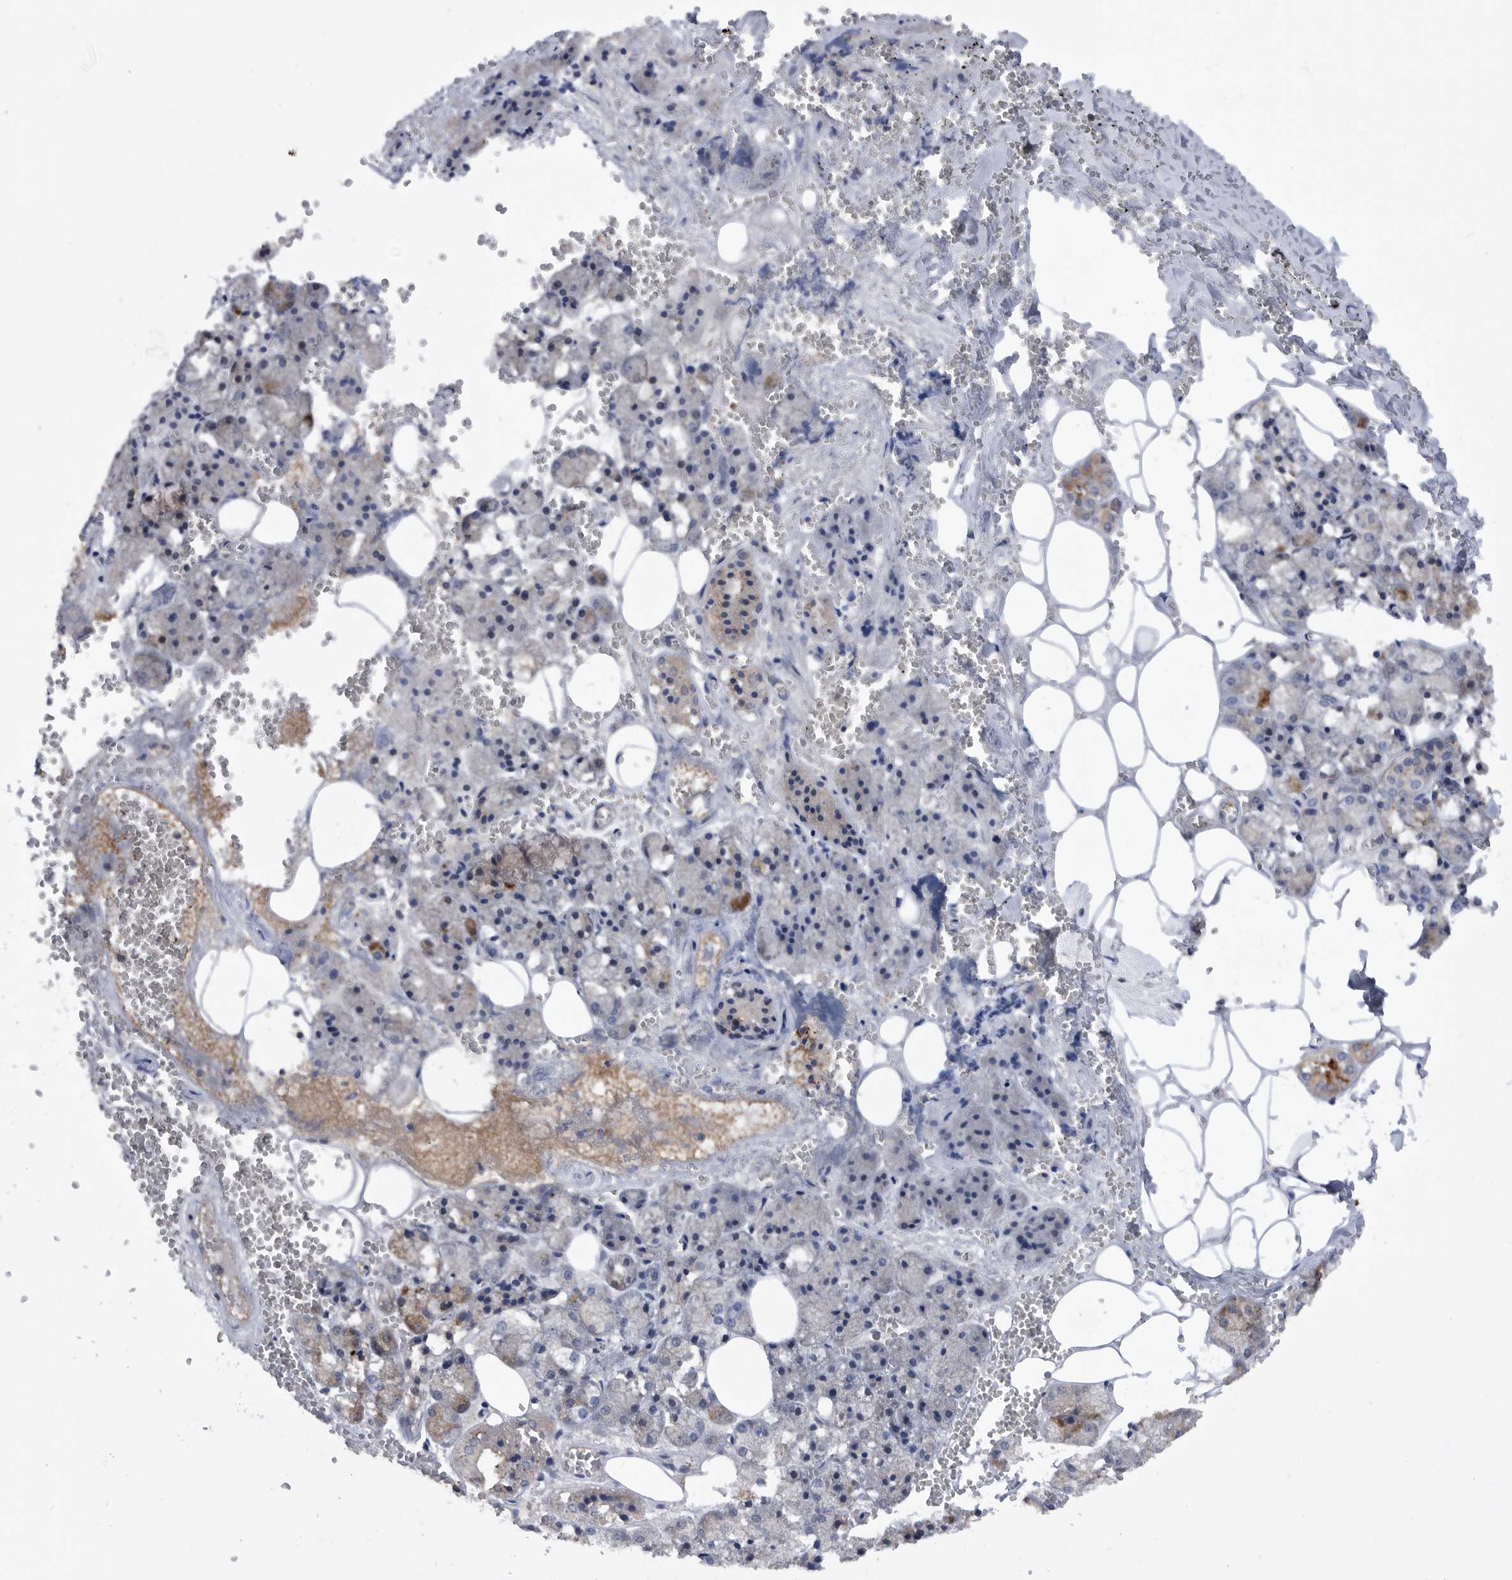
{"staining": {"intensity": "strong", "quantity": "25%-75%", "location": "cytoplasmic/membranous"}, "tissue": "salivary gland", "cell_type": "Glandular cells", "image_type": "normal", "snomed": [{"axis": "morphology", "description": "Normal tissue, NOS"}, {"axis": "topography", "description": "Salivary gland"}], "caption": "An IHC micrograph of benign tissue is shown. Protein staining in brown labels strong cytoplasmic/membranous positivity in salivary gland within glandular cells. The protein is shown in brown color, while the nuclei are stained blue.", "gene": "BAIAP3", "patient": {"sex": "male", "age": 62}}